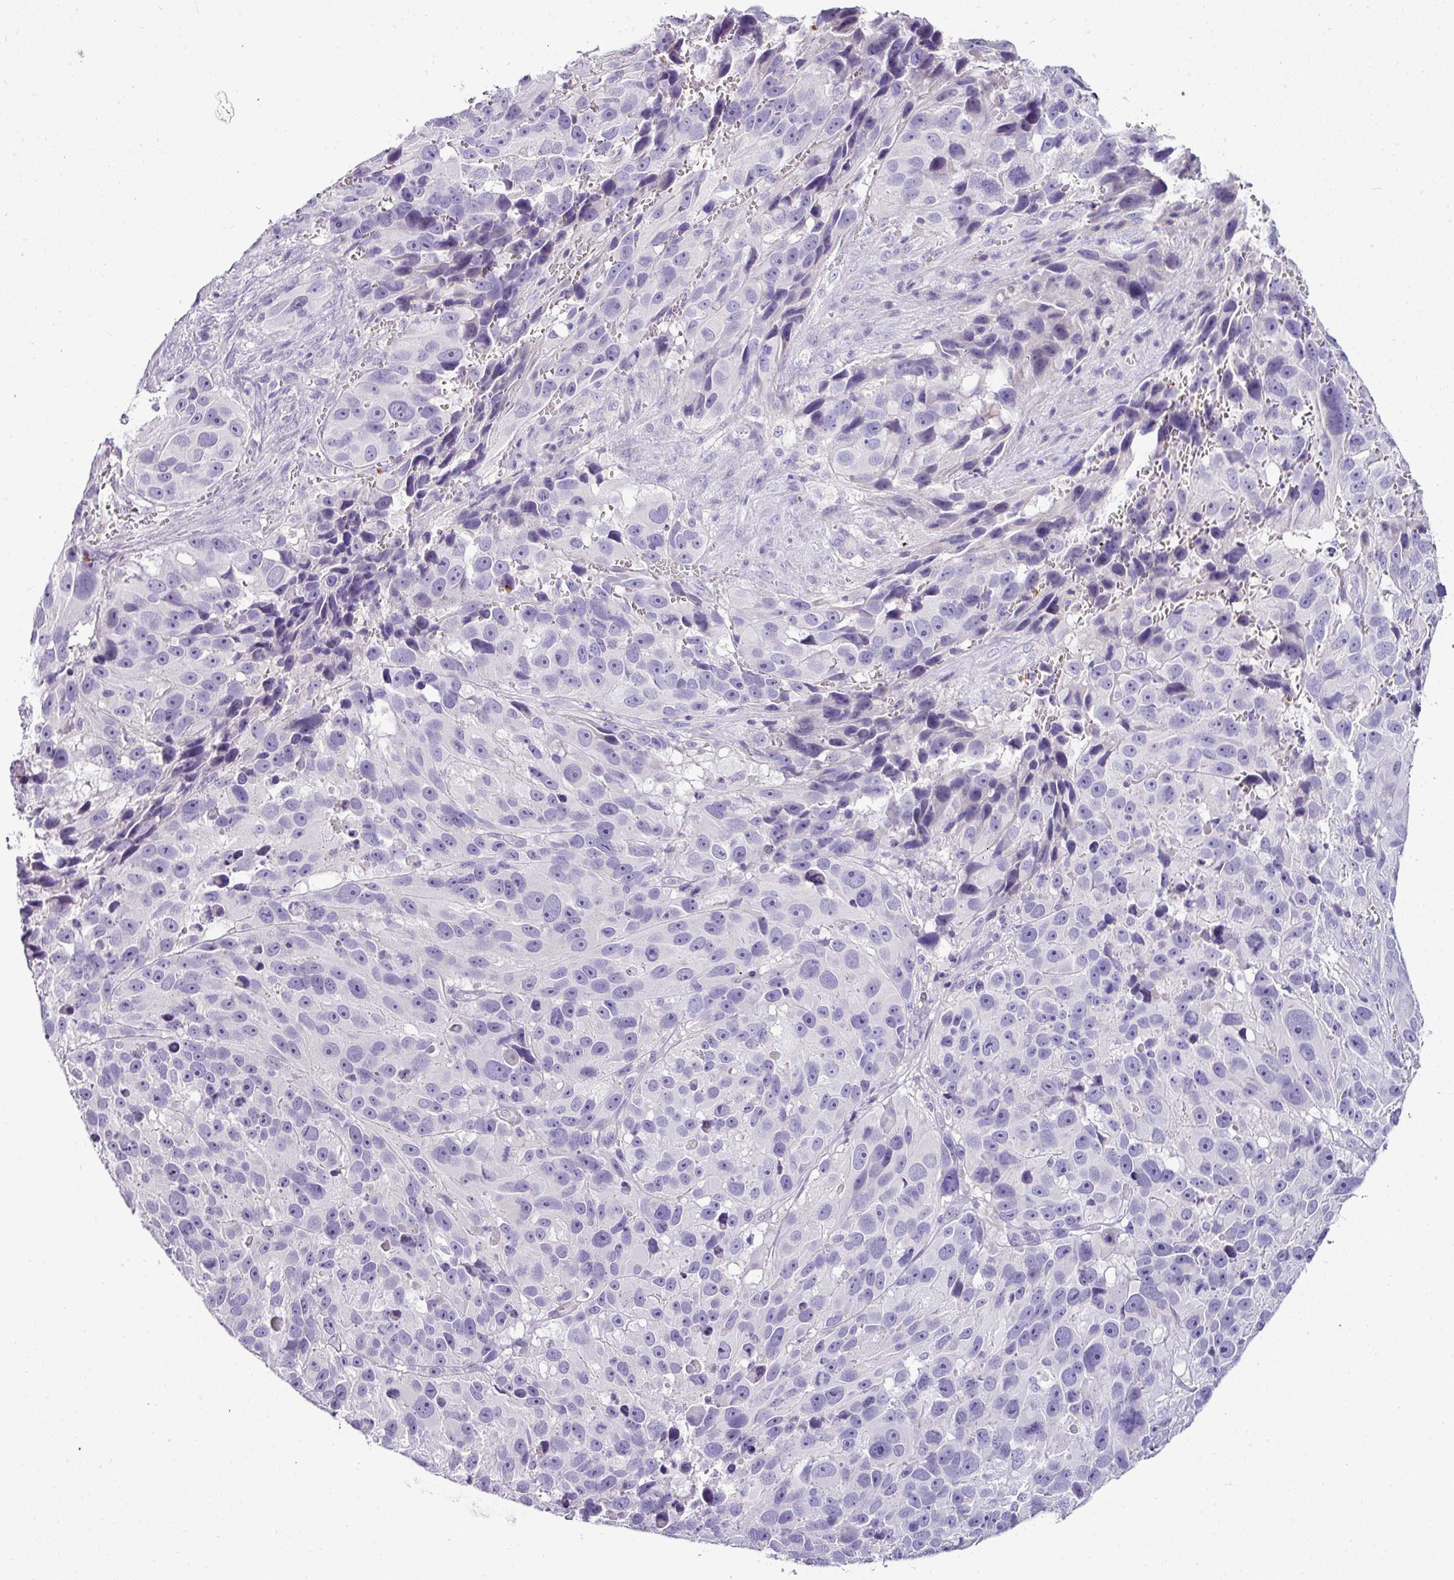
{"staining": {"intensity": "negative", "quantity": "none", "location": "none"}, "tissue": "melanoma", "cell_type": "Tumor cells", "image_type": "cancer", "snomed": [{"axis": "morphology", "description": "Malignant melanoma, NOS"}, {"axis": "topography", "description": "Skin"}], "caption": "There is no significant expression in tumor cells of melanoma.", "gene": "NAPSA", "patient": {"sex": "male", "age": 84}}